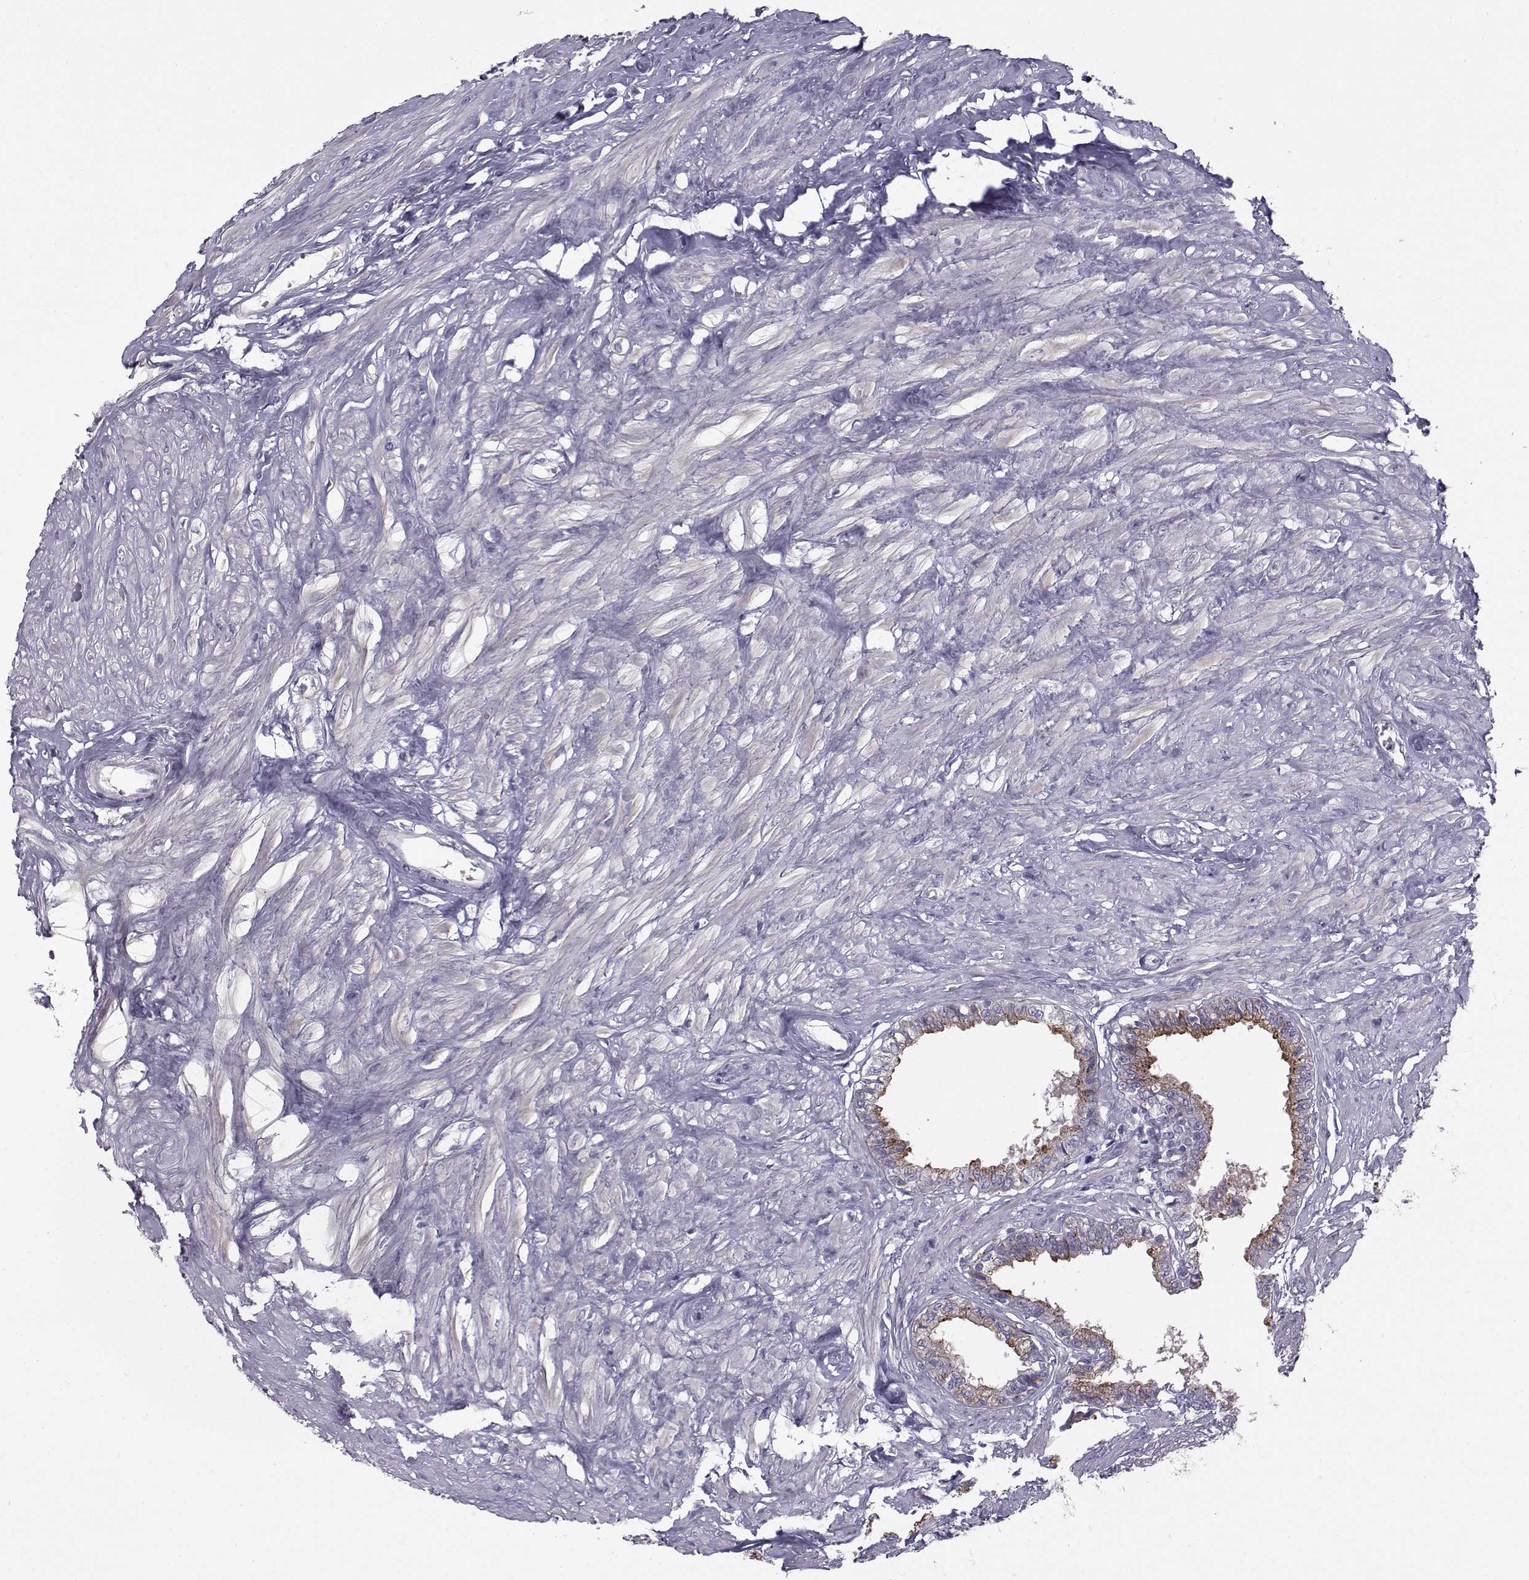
{"staining": {"intensity": "moderate", "quantity": "<25%", "location": "cytoplasmic/membranous"}, "tissue": "seminal vesicle", "cell_type": "Glandular cells", "image_type": "normal", "snomed": [{"axis": "morphology", "description": "Normal tissue, NOS"}, {"axis": "morphology", "description": "Urothelial carcinoma, NOS"}, {"axis": "topography", "description": "Urinary bladder"}, {"axis": "topography", "description": "Seminal veicle"}], "caption": "Glandular cells exhibit moderate cytoplasmic/membranous positivity in about <25% of cells in unremarkable seminal vesicle. (Stains: DAB in brown, nuclei in blue, Microscopy: brightfield microscopy at high magnification).", "gene": "CALCR", "patient": {"sex": "male", "age": 76}}